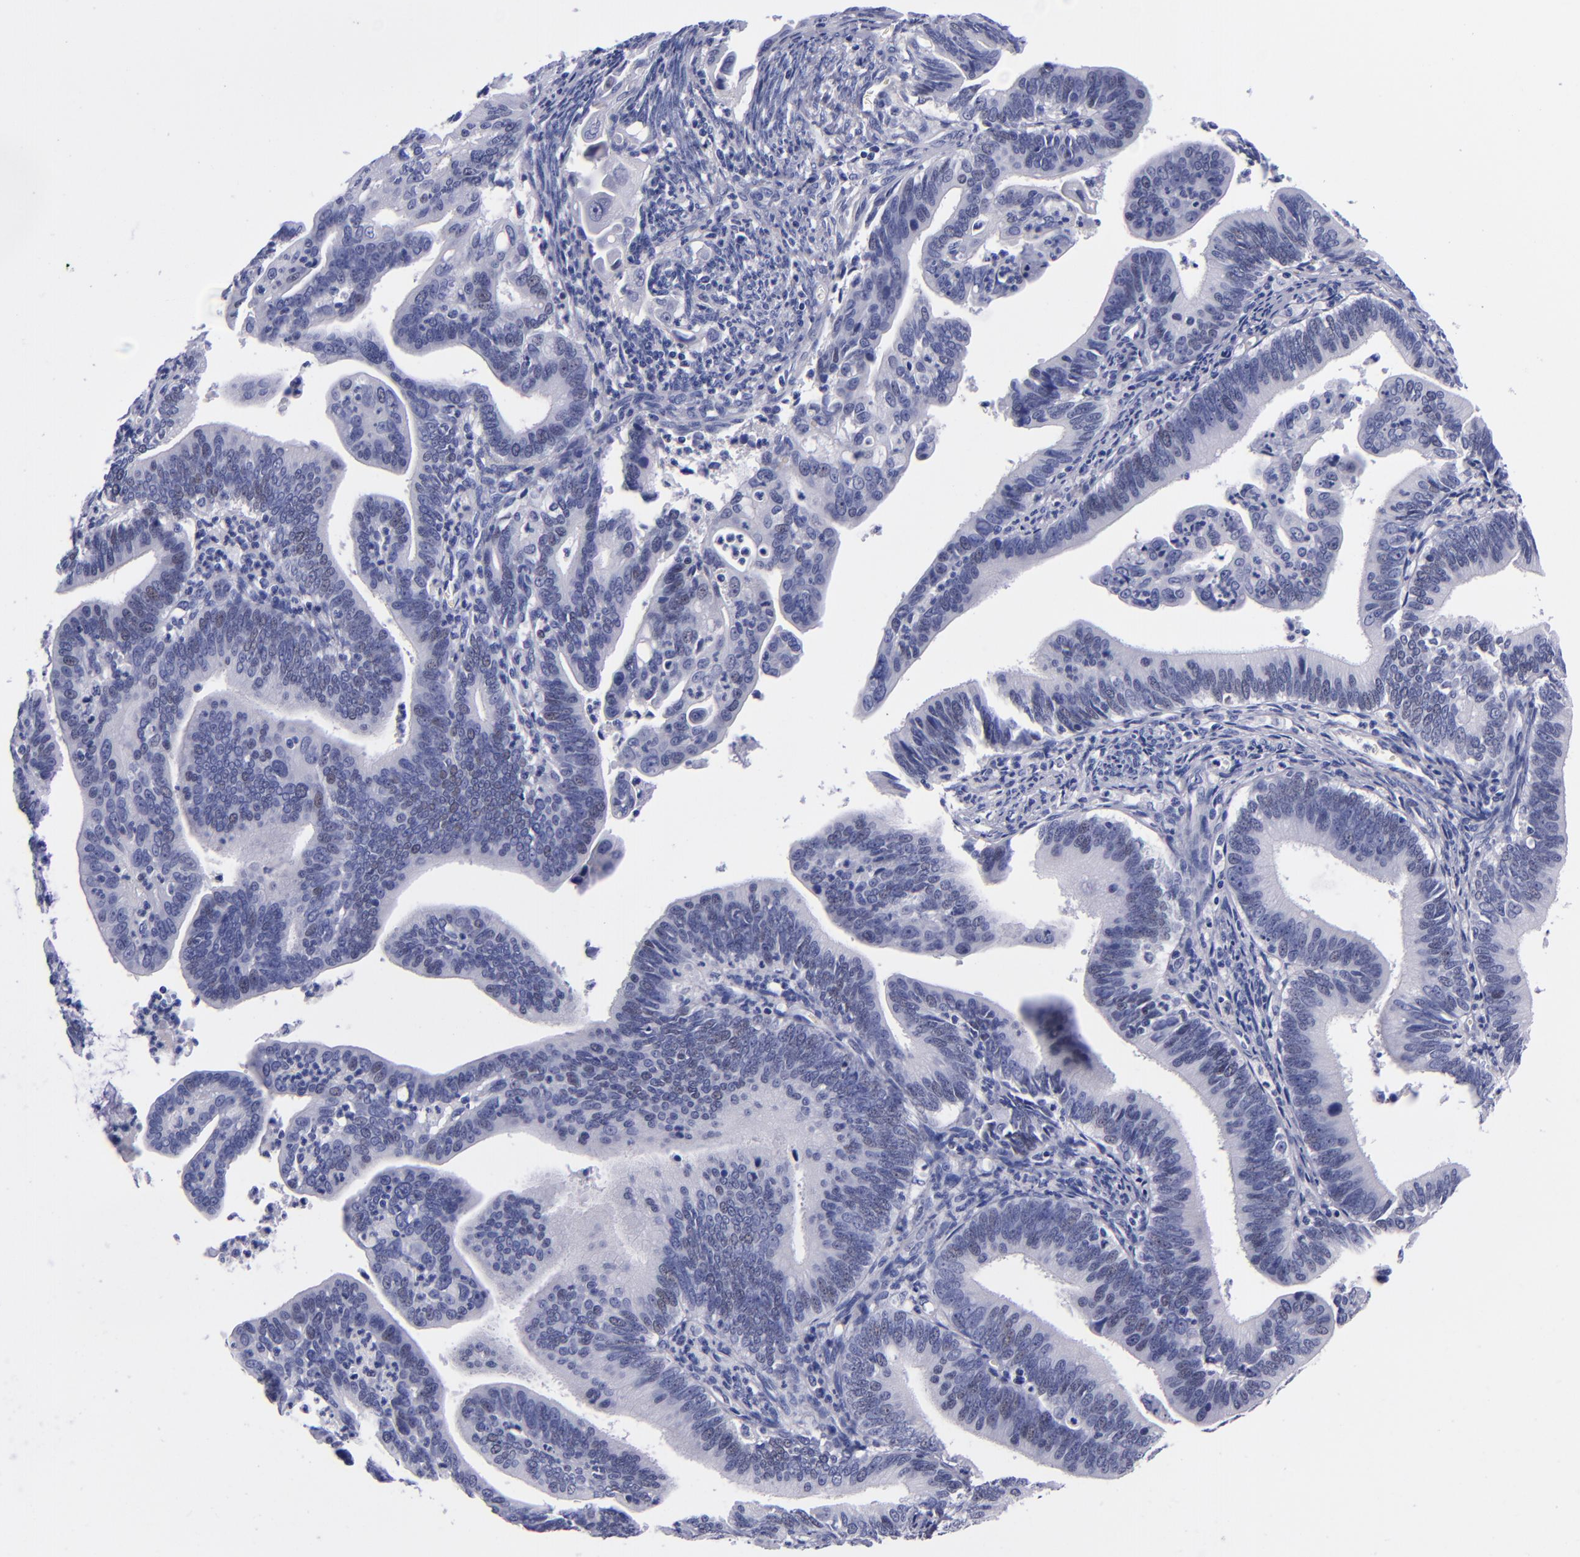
{"staining": {"intensity": "moderate", "quantity": "25%-75%", "location": "nuclear"}, "tissue": "cervical cancer", "cell_type": "Tumor cells", "image_type": "cancer", "snomed": [{"axis": "morphology", "description": "Adenocarcinoma, NOS"}, {"axis": "topography", "description": "Cervix"}], "caption": "Cervical cancer tissue displays moderate nuclear expression in approximately 25%-75% of tumor cells, visualized by immunohistochemistry. The protein is stained brown, and the nuclei are stained in blue (DAB (3,3'-diaminobenzidine) IHC with brightfield microscopy, high magnification).", "gene": "MCM7", "patient": {"sex": "female", "age": 47}}